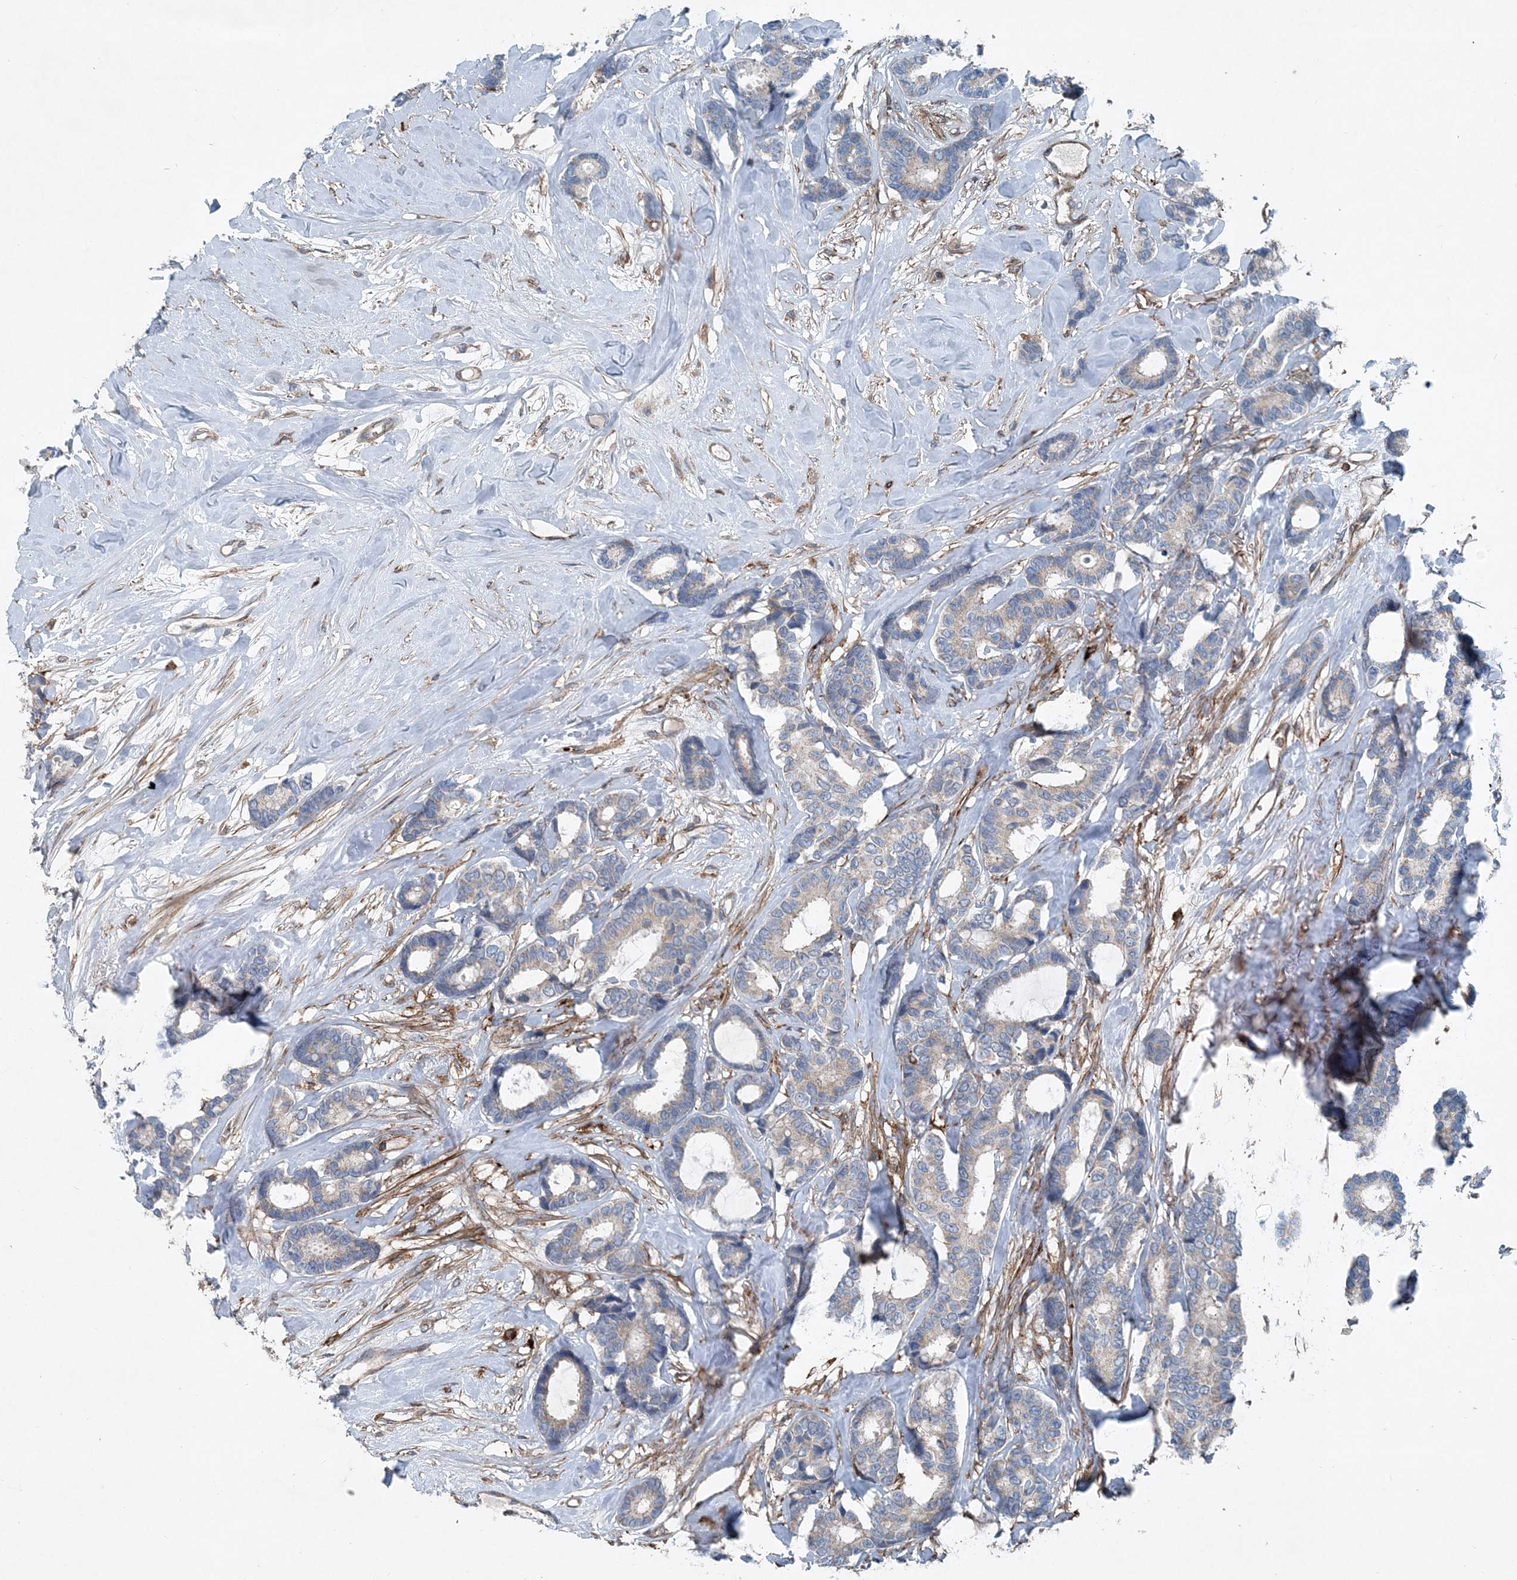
{"staining": {"intensity": "negative", "quantity": "none", "location": "none"}, "tissue": "breast cancer", "cell_type": "Tumor cells", "image_type": "cancer", "snomed": [{"axis": "morphology", "description": "Duct carcinoma"}, {"axis": "topography", "description": "Breast"}], "caption": "Protein analysis of breast cancer (infiltrating ductal carcinoma) demonstrates no significant positivity in tumor cells. (Immunohistochemistry (ihc), brightfield microscopy, high magnification).", "gene": "DGUOK", "patient": {"sex": "female", "age": 87}}